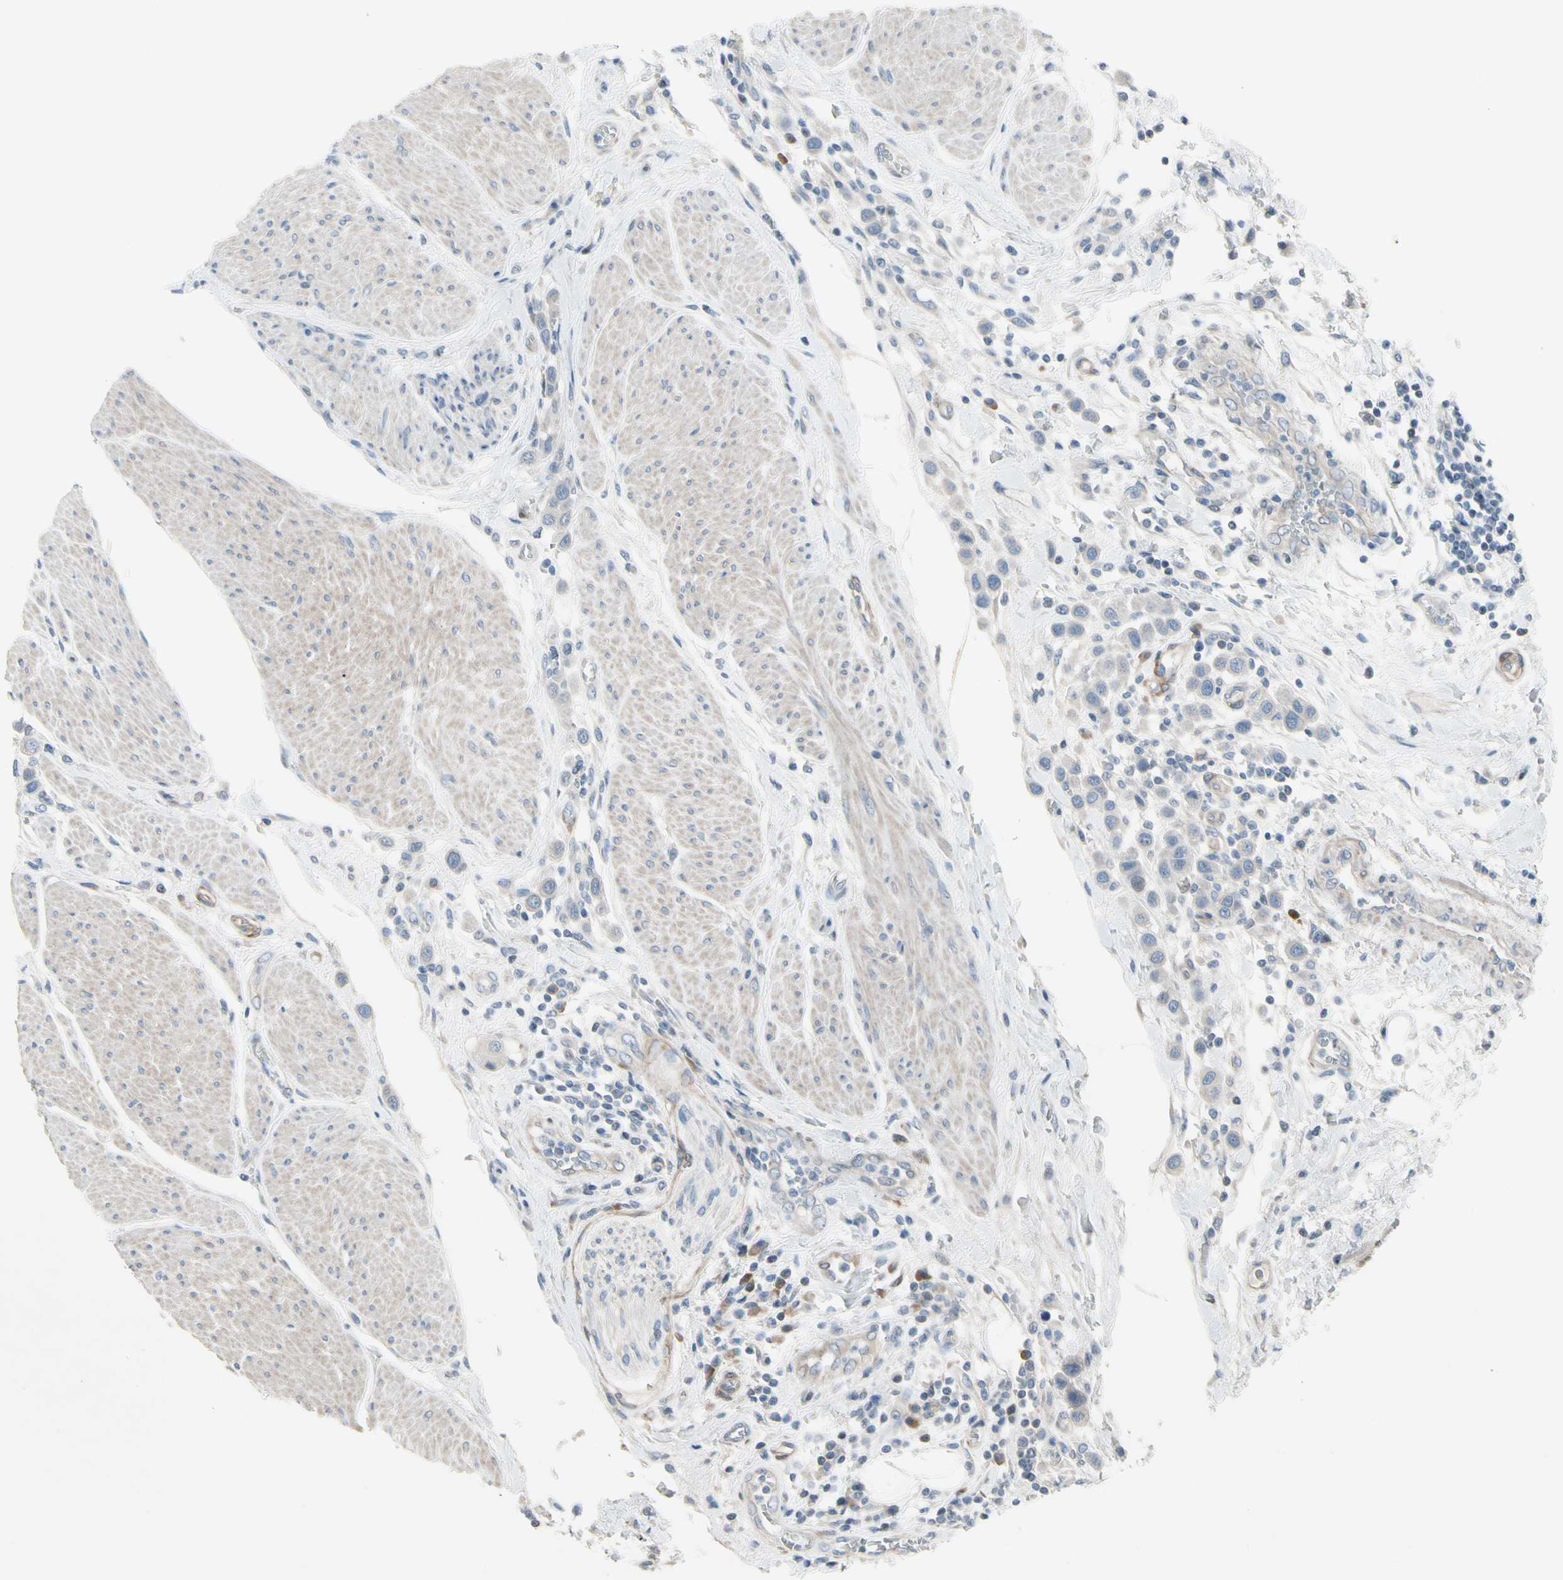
{"staining": {"intensity": "negative", "quantity": "none", "location": "none"}, "tissue": "urothelial cancer", "cell_type": "Tumor cells", "image_type": "cancer", "snomed": [{"axis": "morphology", "description": "Urothelial carcinoma, High grade"}, {"axis": "topography", "description": "Urinary bladder"}], "caption": "DAB (3,3'-diaminobenzidine) immunohistochemical staining of high-grade urothelial carcinoma exhibits no significant expression in tumor cells.", "gene": "MAP2", "patient": {"sex": "male", "age": 50}}